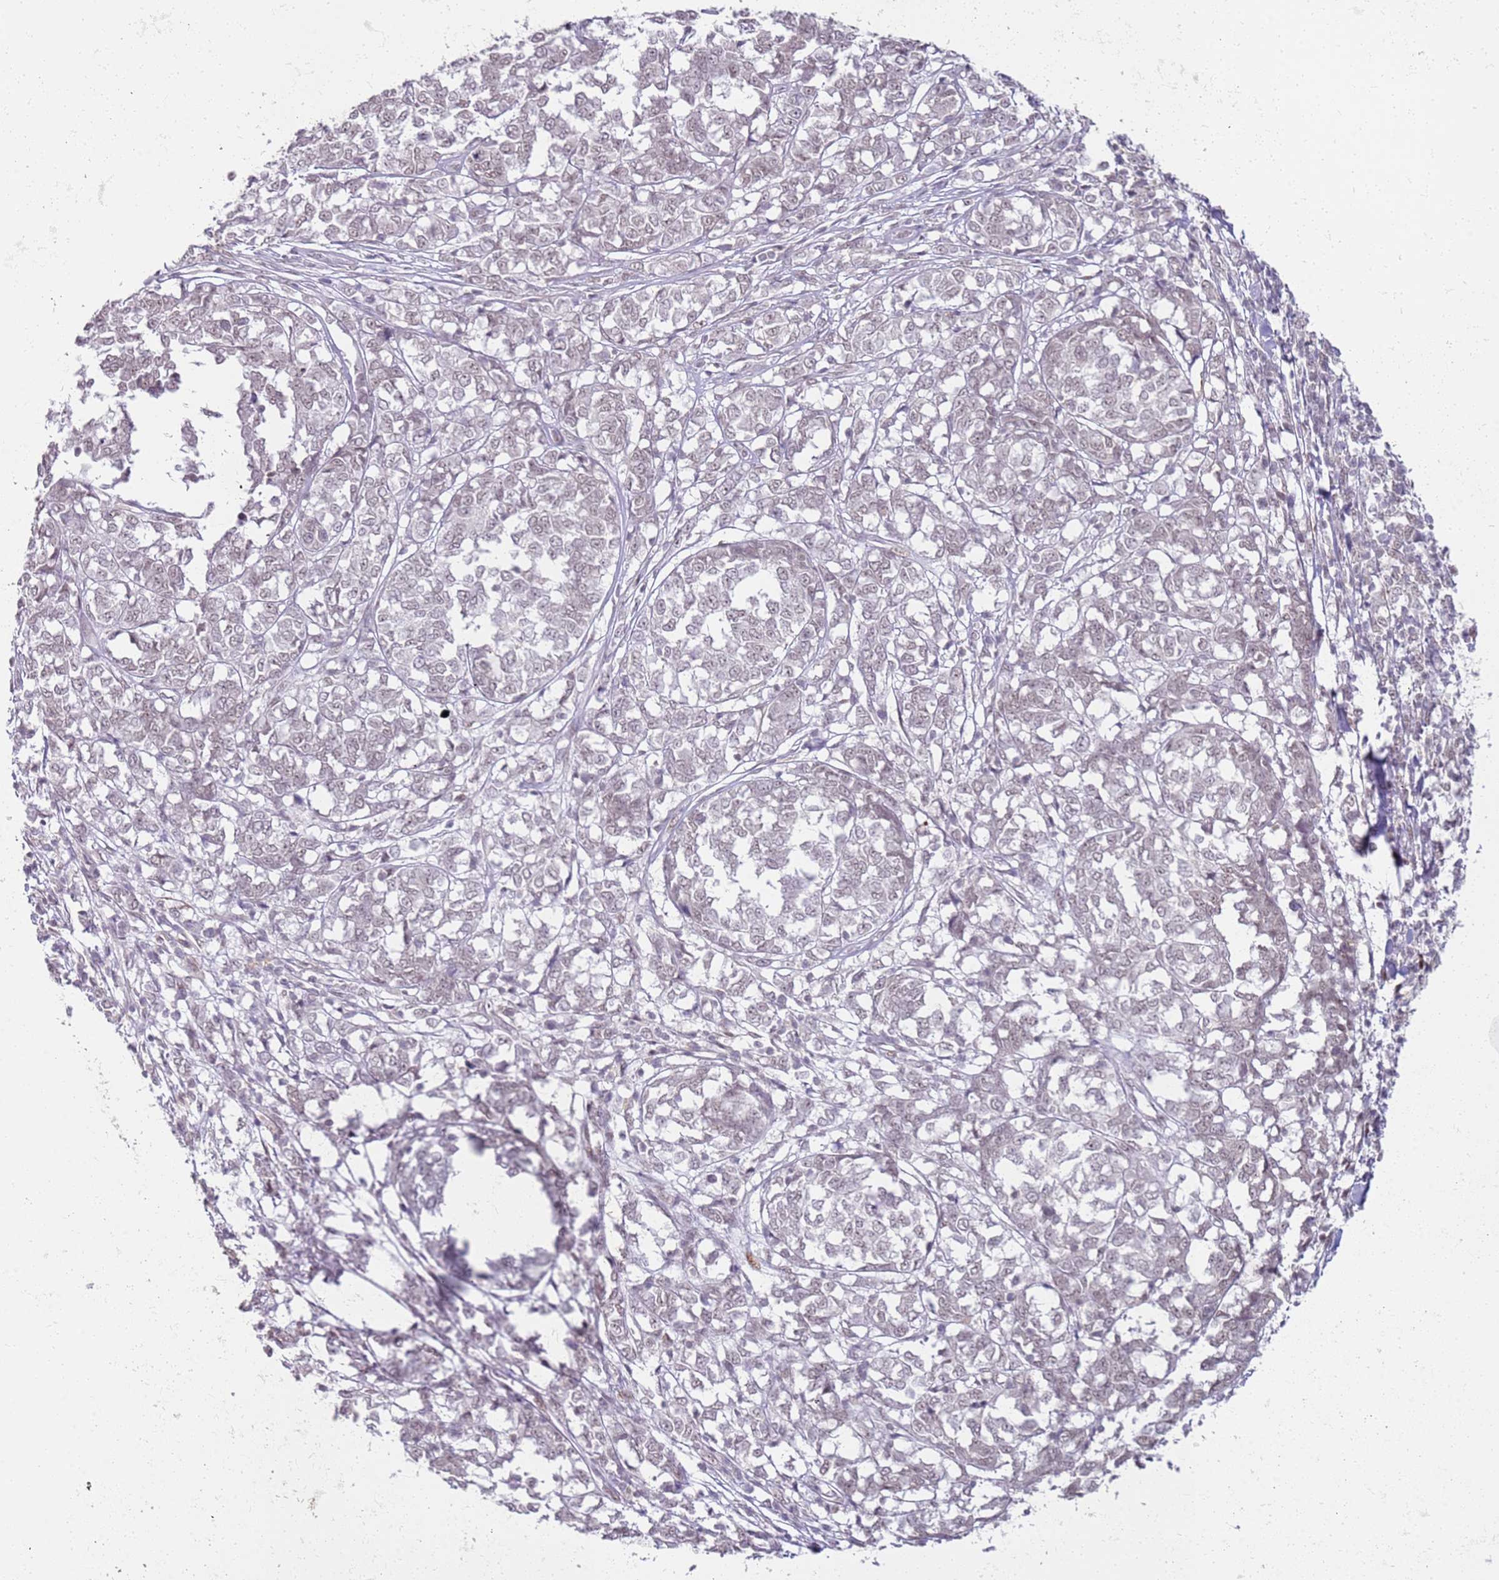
{"staining": {"intensity": "weak", "quantity": "<25%", "location": "nuclear"}, "tissue": "melanoma", "cell_type": "Tumor cells", "image_type": "cancer", "snomed": [{"axis": "morphology", "description": "Malignant melanoma, NOS"}, {"axis": "topography", "description": "Skin"}], "caption": "This is a micrograph of immunohistochemistry staining of malignant melanoma, which shows no positivity in tumor cells.", "gene": "PHC2", "patient": {"sex": "female", "age": 72}}